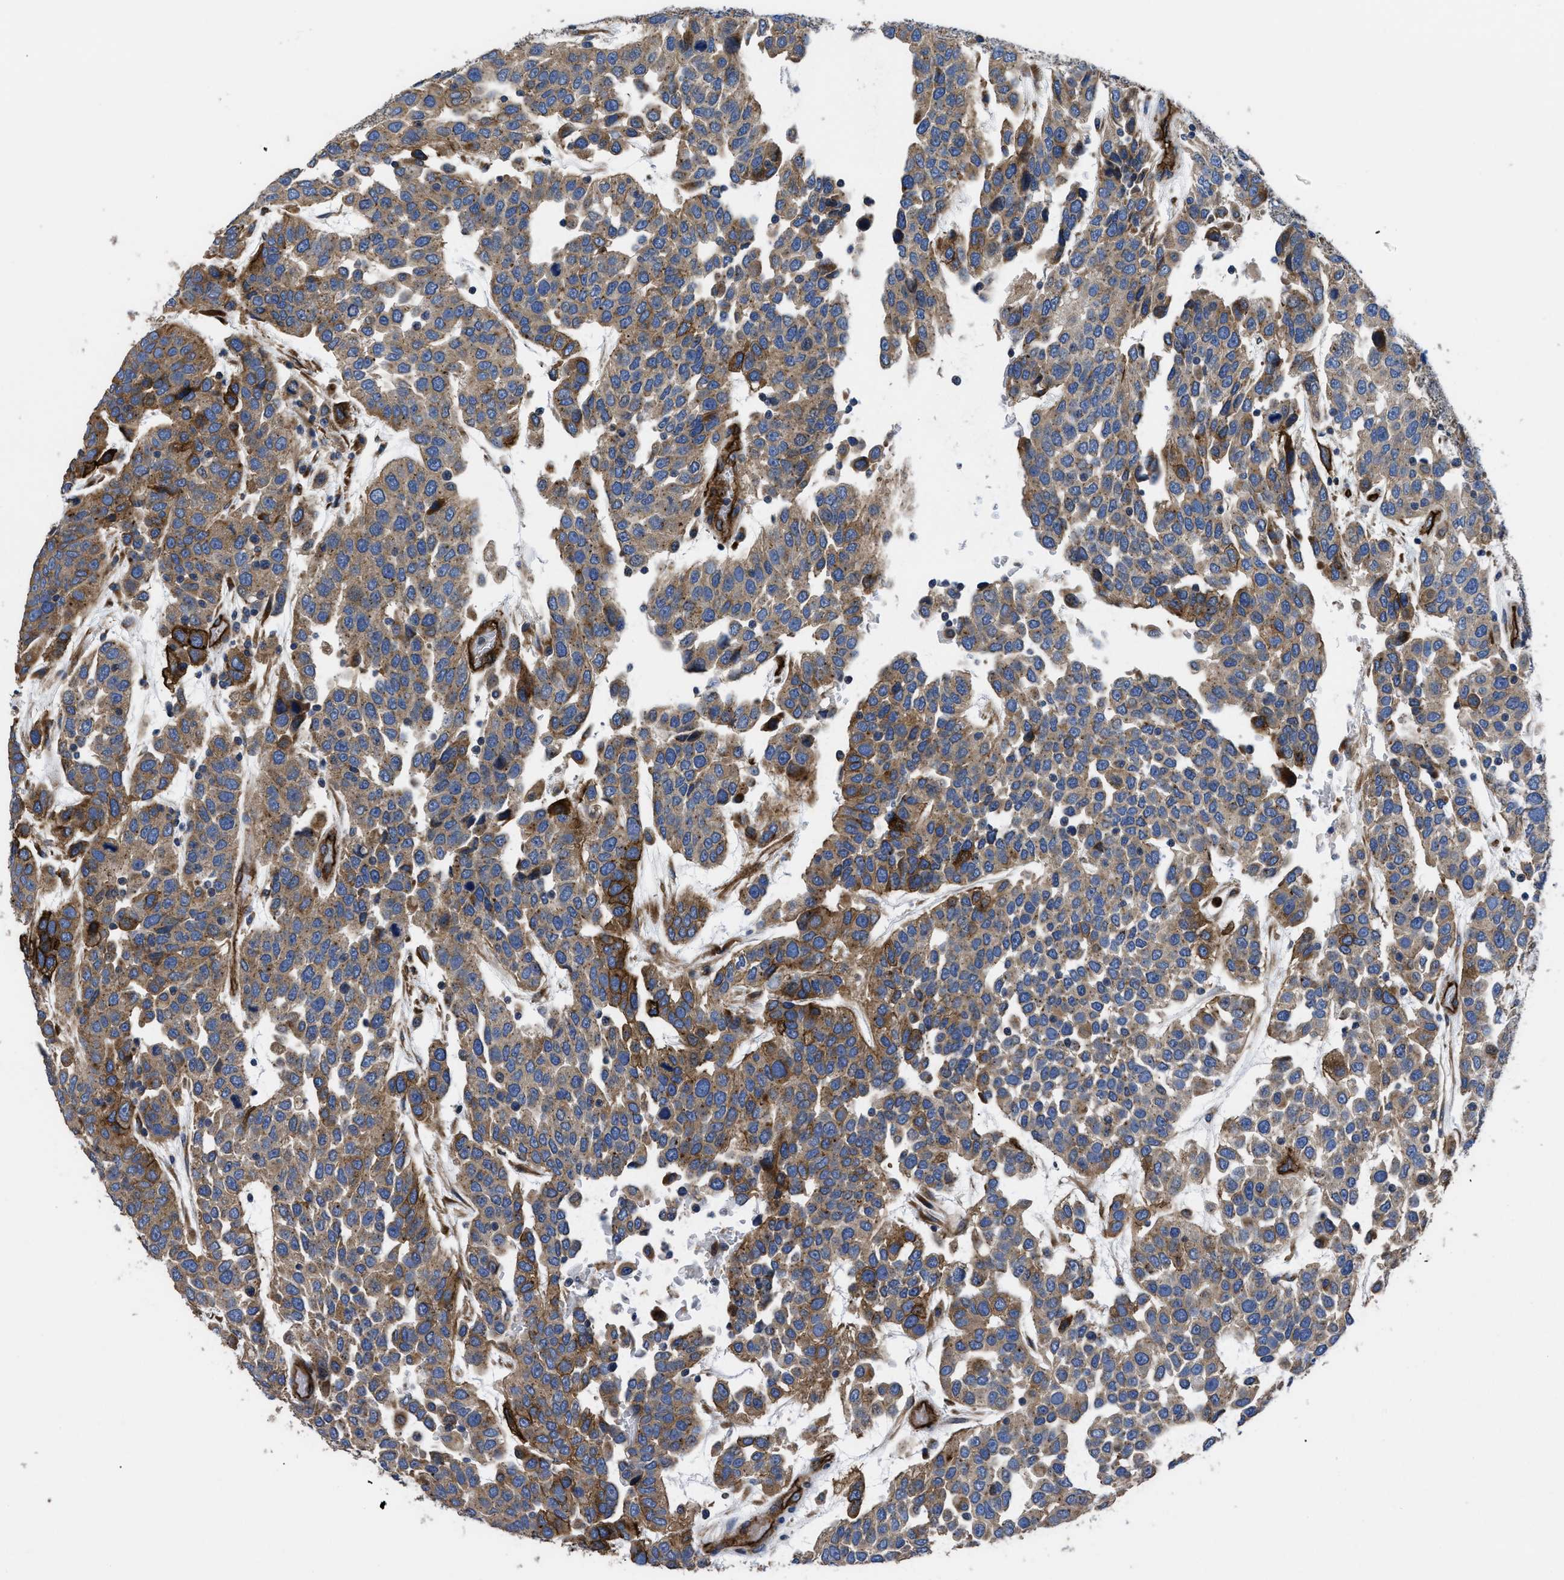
{"staining": {"intensity": "moderate", "quantity": ">75%", "location": "cytoplasmic/membranous"}, "tissue": "urothelial cancer", "cell_type": "Tumor cells", "image_type": "cancer", "snomed": [{"axis": "morphology", "description": "Urothelial carcinoma, High grade"}, {"axis": "topography", "description": "Urinary bladder"}], "caption": "Urothelial carcinoma (high-grade) tissue demonstrates moderate cytoplasmic/membranous staining in about >75% of tumor cells (DAB IHC with brightfield microscopy, high magnification).", "gene": "NT5E", "patient": {"sex": "female", "age": 80}}